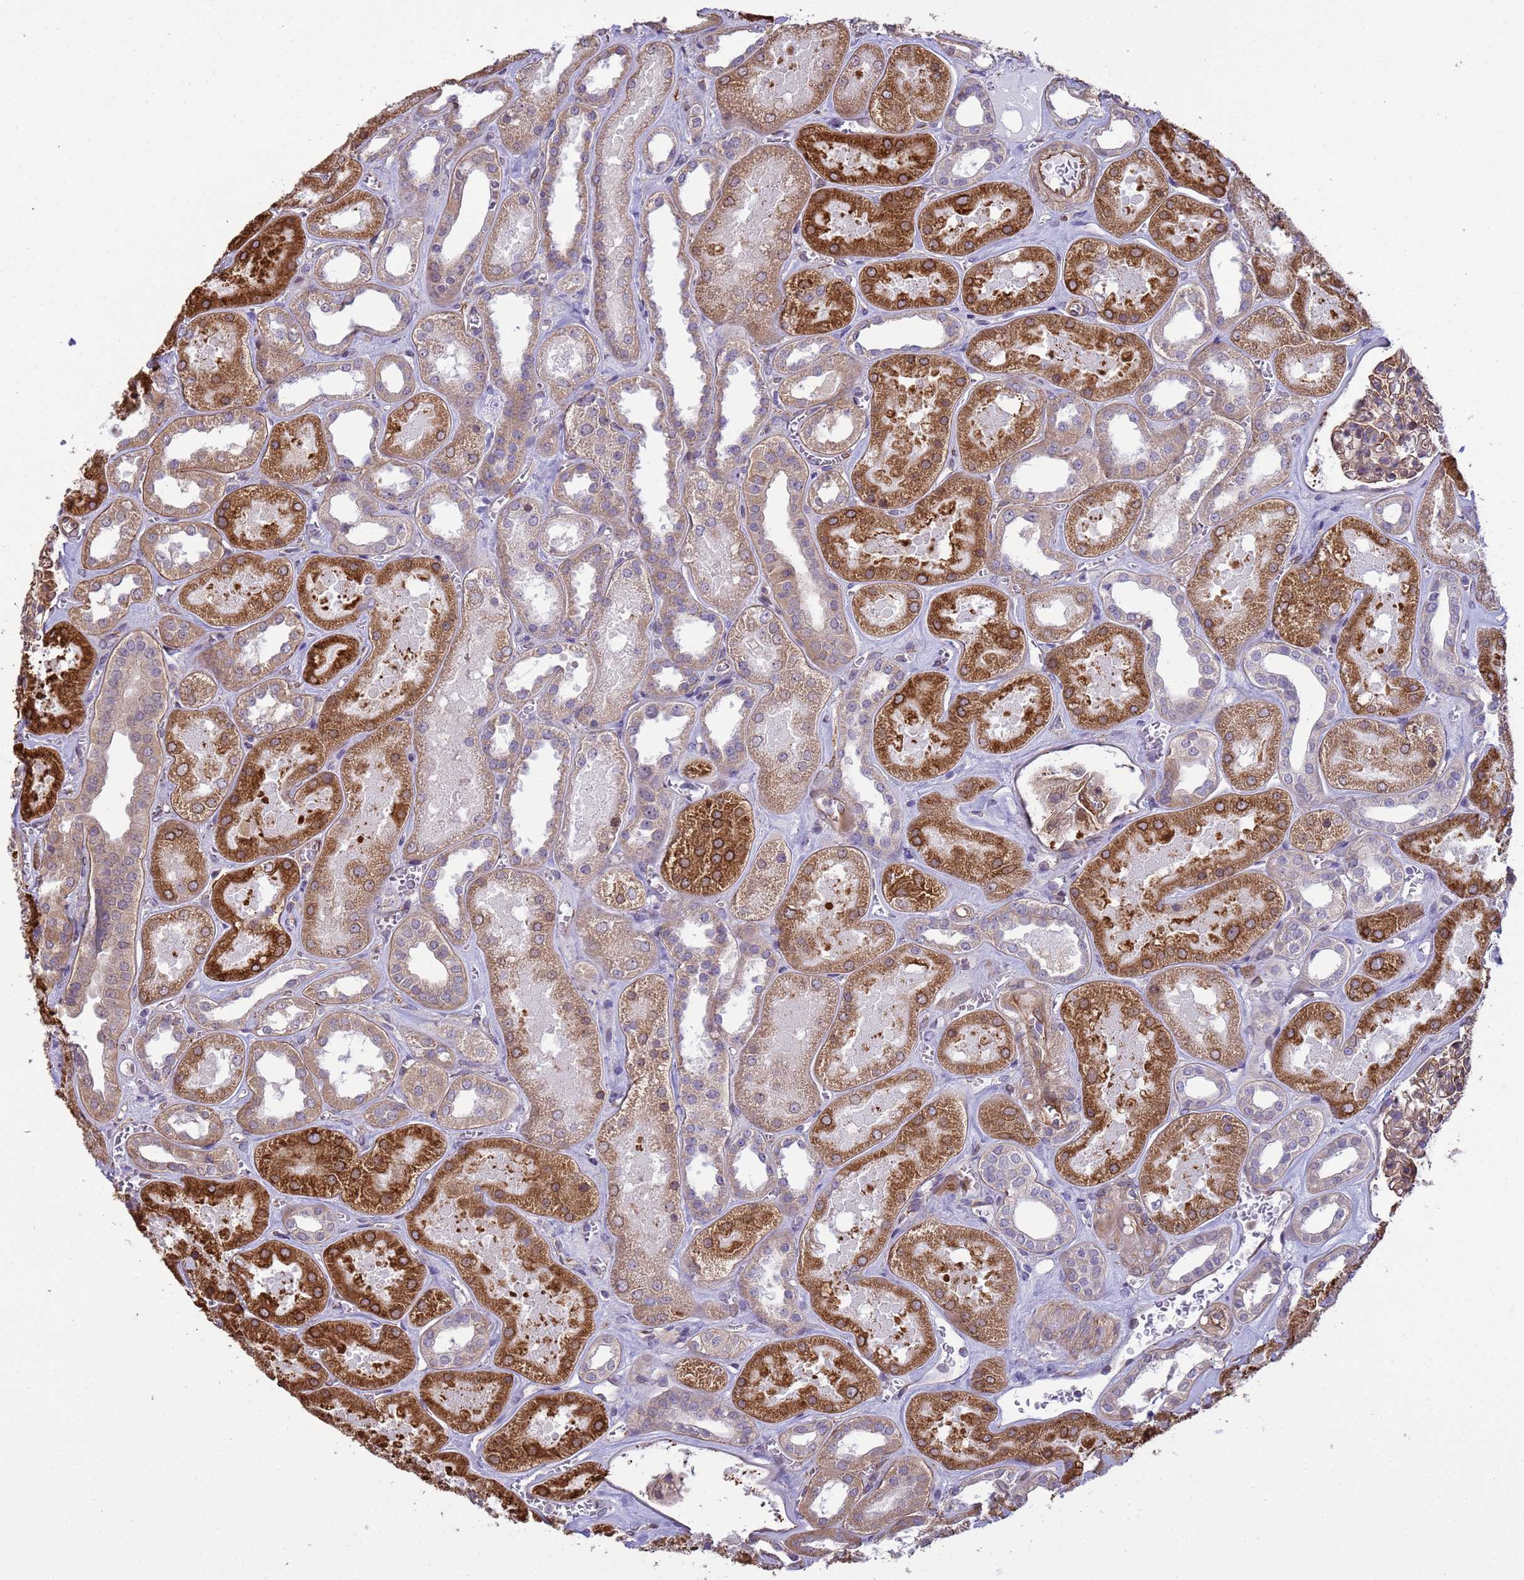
{"staining": {"intensity": "weak", "quantity": ">75%", "location": "cytoplasmic/membranous"}, "tissue": "kidney", "cell_type": "Cells in glomeruli", "image_type": "normal", "snomed": [{"axis": "morphology", "description": "Normal tissue, NOS"}, {"axis": "morphology", "description": "Adenocarcinoma, NOS"}, {"axis": "topography", "description": "Kidney"}], "caption": "DAB immunohistochemical staining of benign kidney reveals weak cytoplasmic/membranous protein expression in about >75% of cells in glomeruli.", "gene": "ITGB4", "patient": {"sex": "female", "age": 68}}